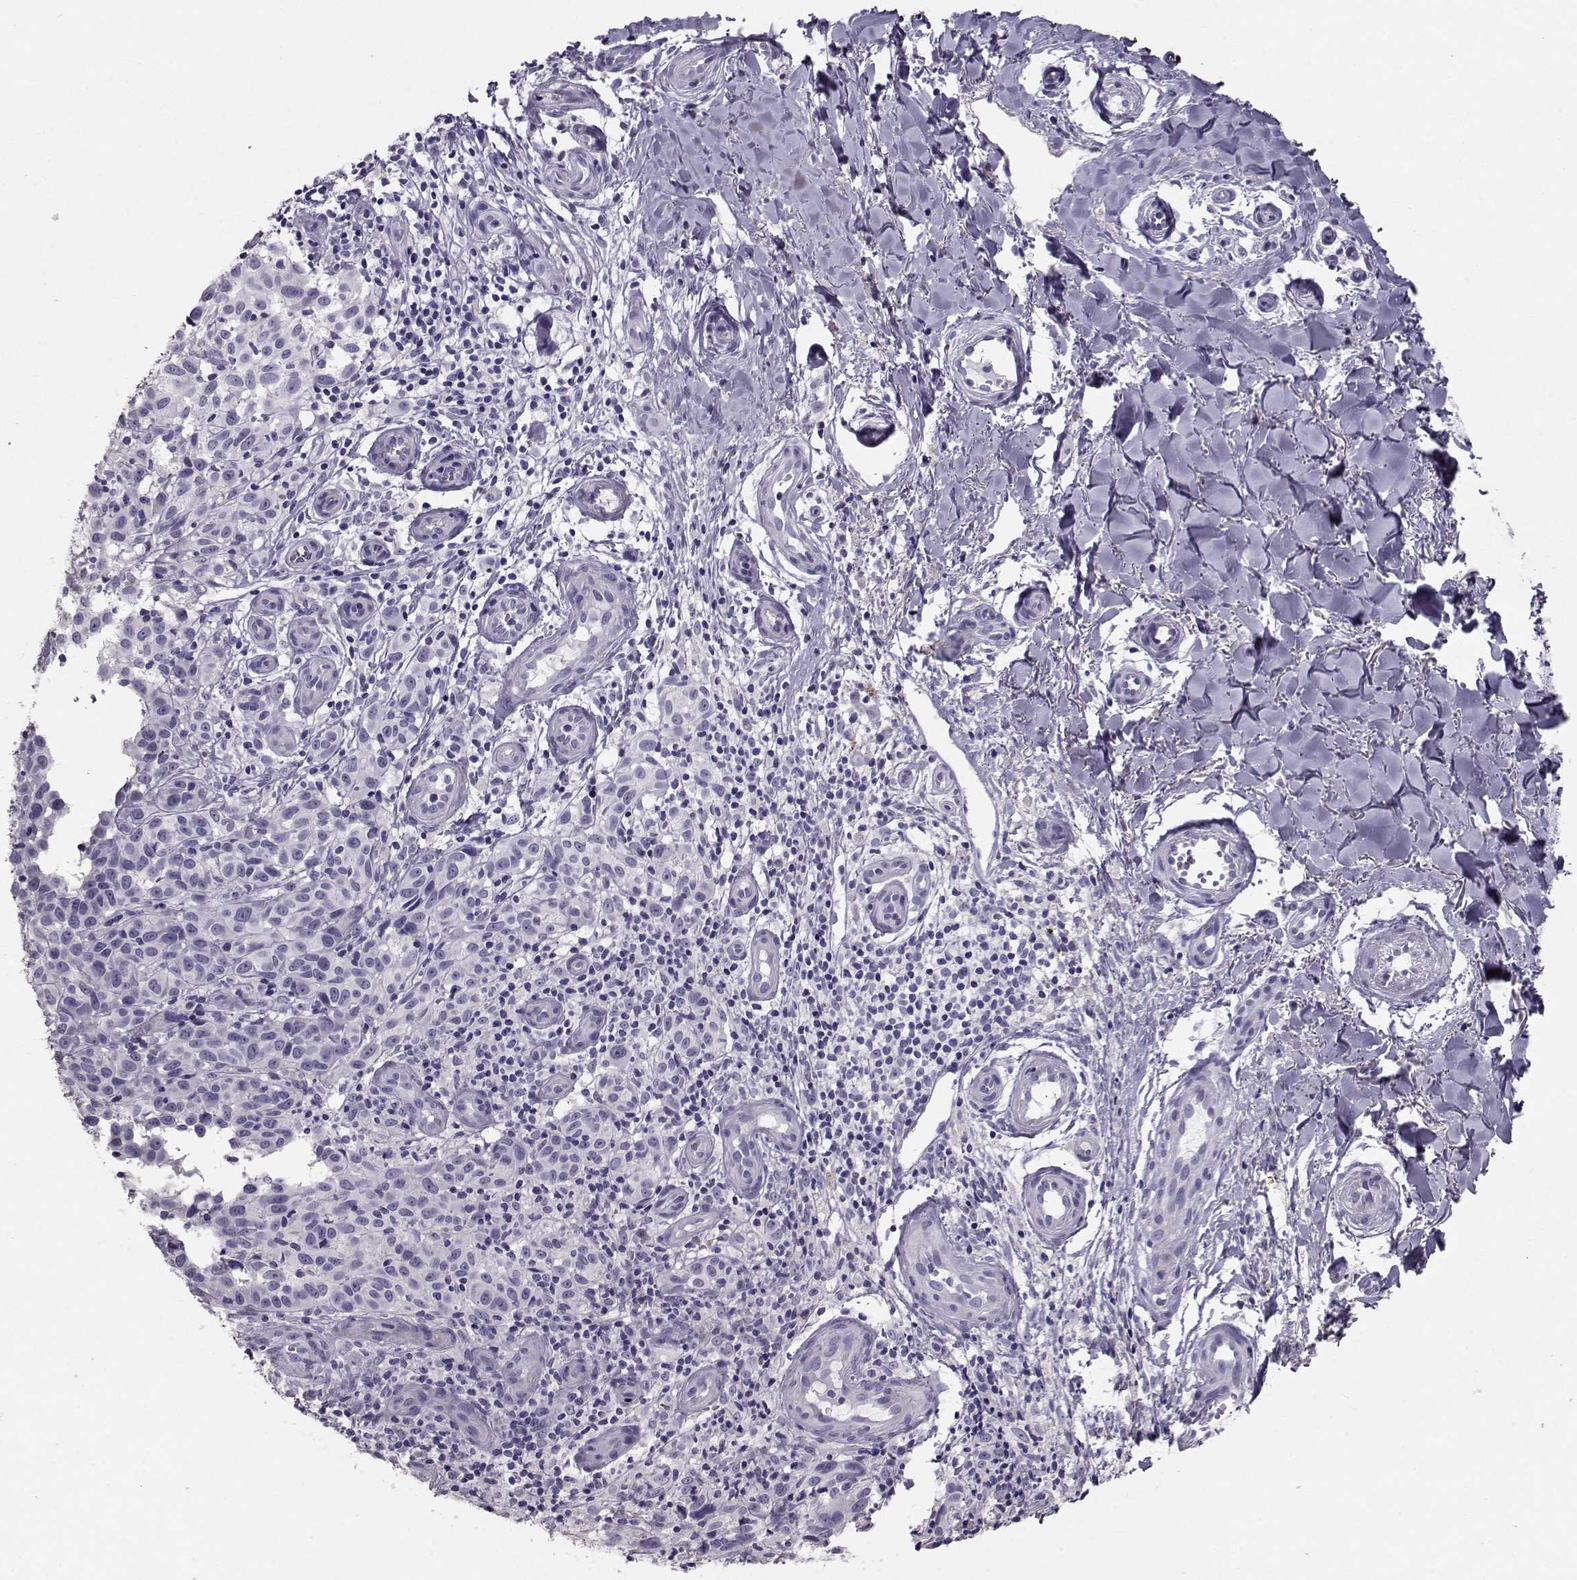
{"staining": {"intensity": "negative", "quantity": "none", "location": "none"}, "tissue": "melanoma", "cell_type": "Tumor cells", "image_type": "cancer", "snomed": [{"axis": "morphology", "description": "Malignant melanoma, NOS"}, {"axis": "topography", "description": "Skin"}], "caption": "Tumor cells show no significant protein expression in malignant melanoma. (Stains: DAB IHC with hematoxylin counter stain, Microscopy: brightfield microscopy at high magnification).", "gene": "RD3", "patient": {"sex": "female", "age": 53}}